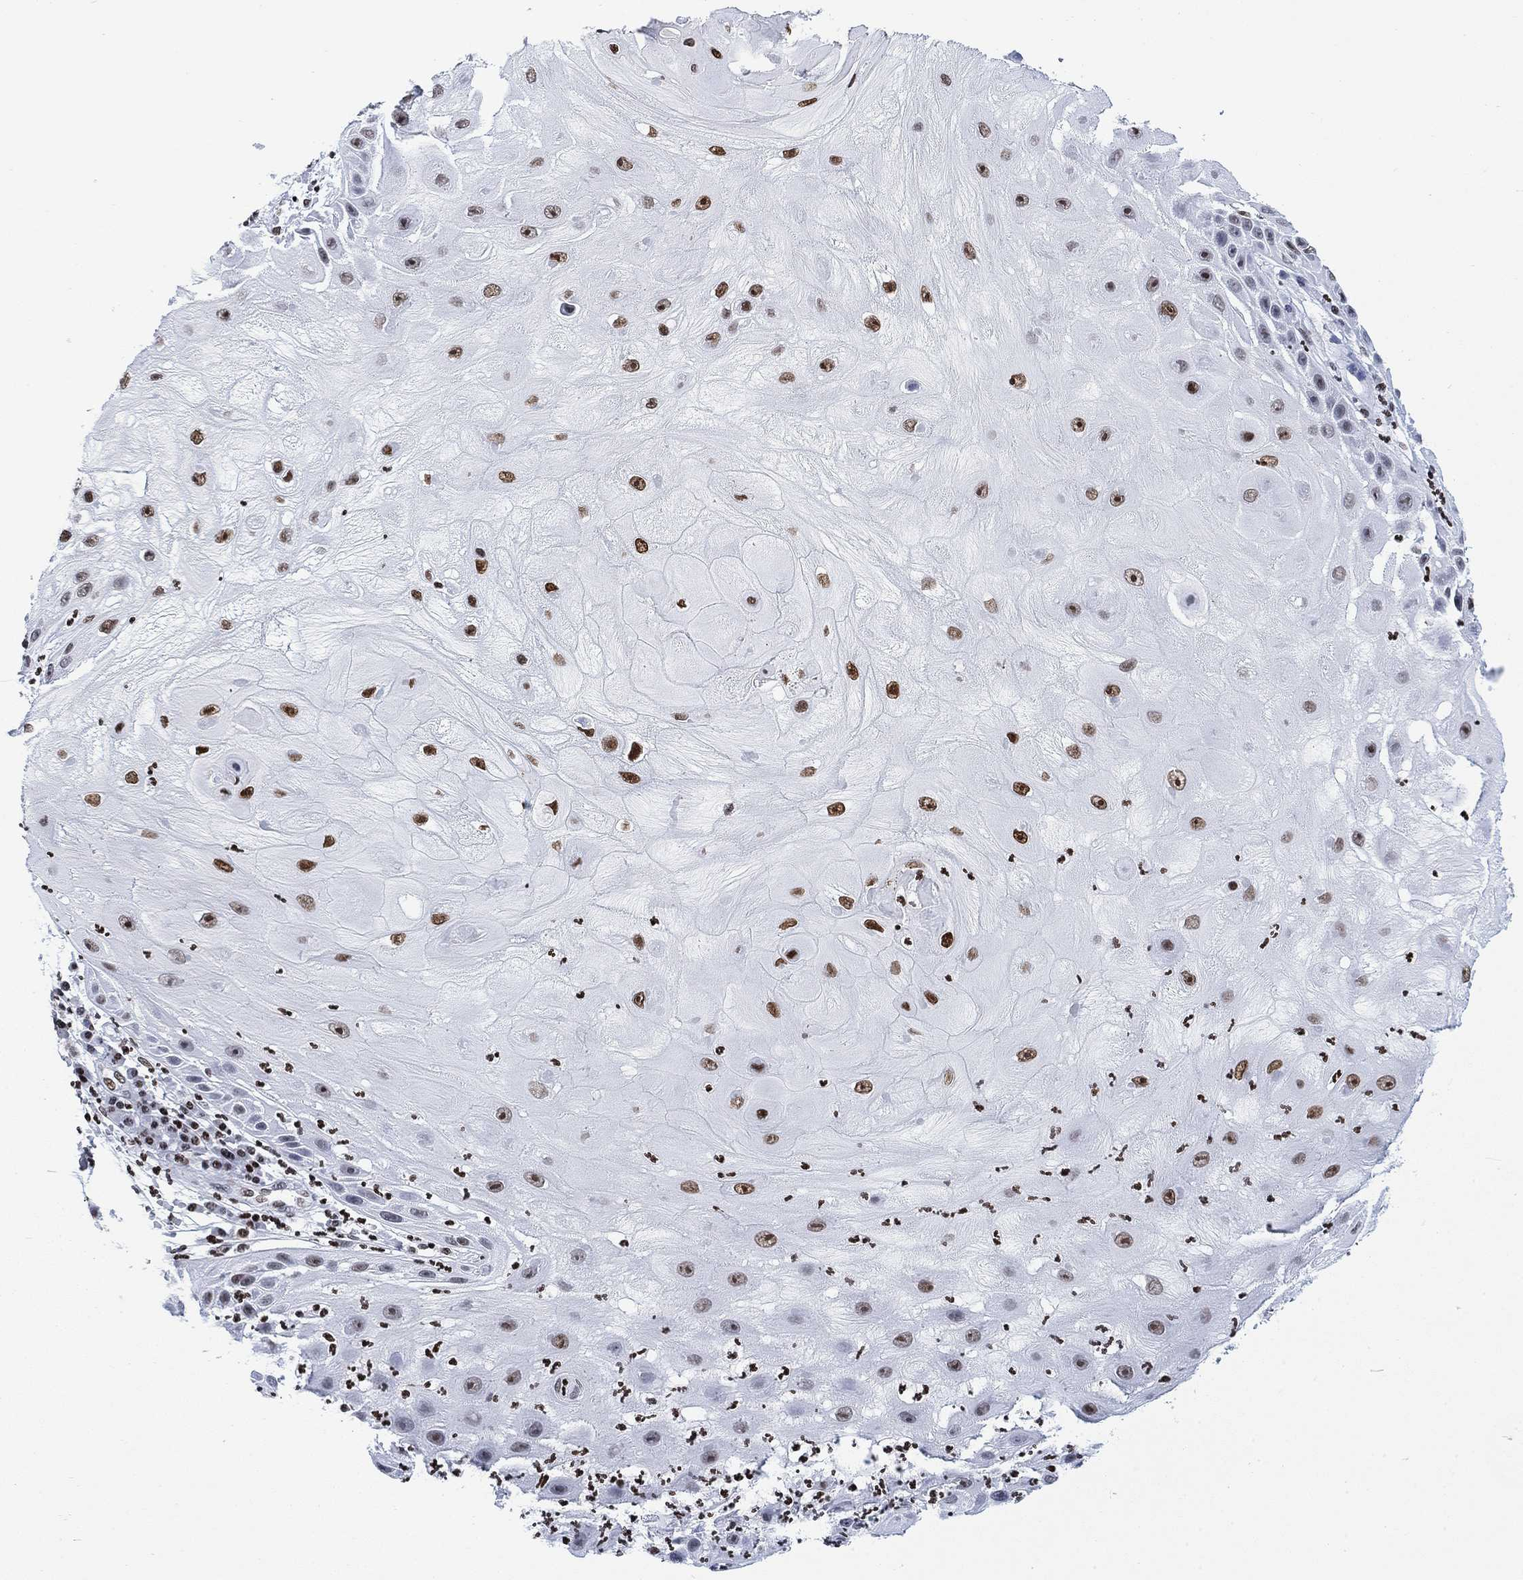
{"staining": {"intensity": "strong", "quantity": "<25%", "location": "nuclear"}, "tissue": "skin cancer", "cell_type": "Tumor cells", "image_type": "cancer", "snomed": [{"axis": "morphology", "description": "Normal tissue, NOS"}, {"axis": "morphology", "description": "Squamous cell carcinoma, NOS"}, {"axis": "topography", "description": "Skin"}], "caption": "Immunohistochemical staining of human skin squamous cell carcinoma exhibits strong nuclear protein staining in approximately <25% of tumor cells.", "gene": "H1-10", "patient": {"sex": "male", "age": 79}}